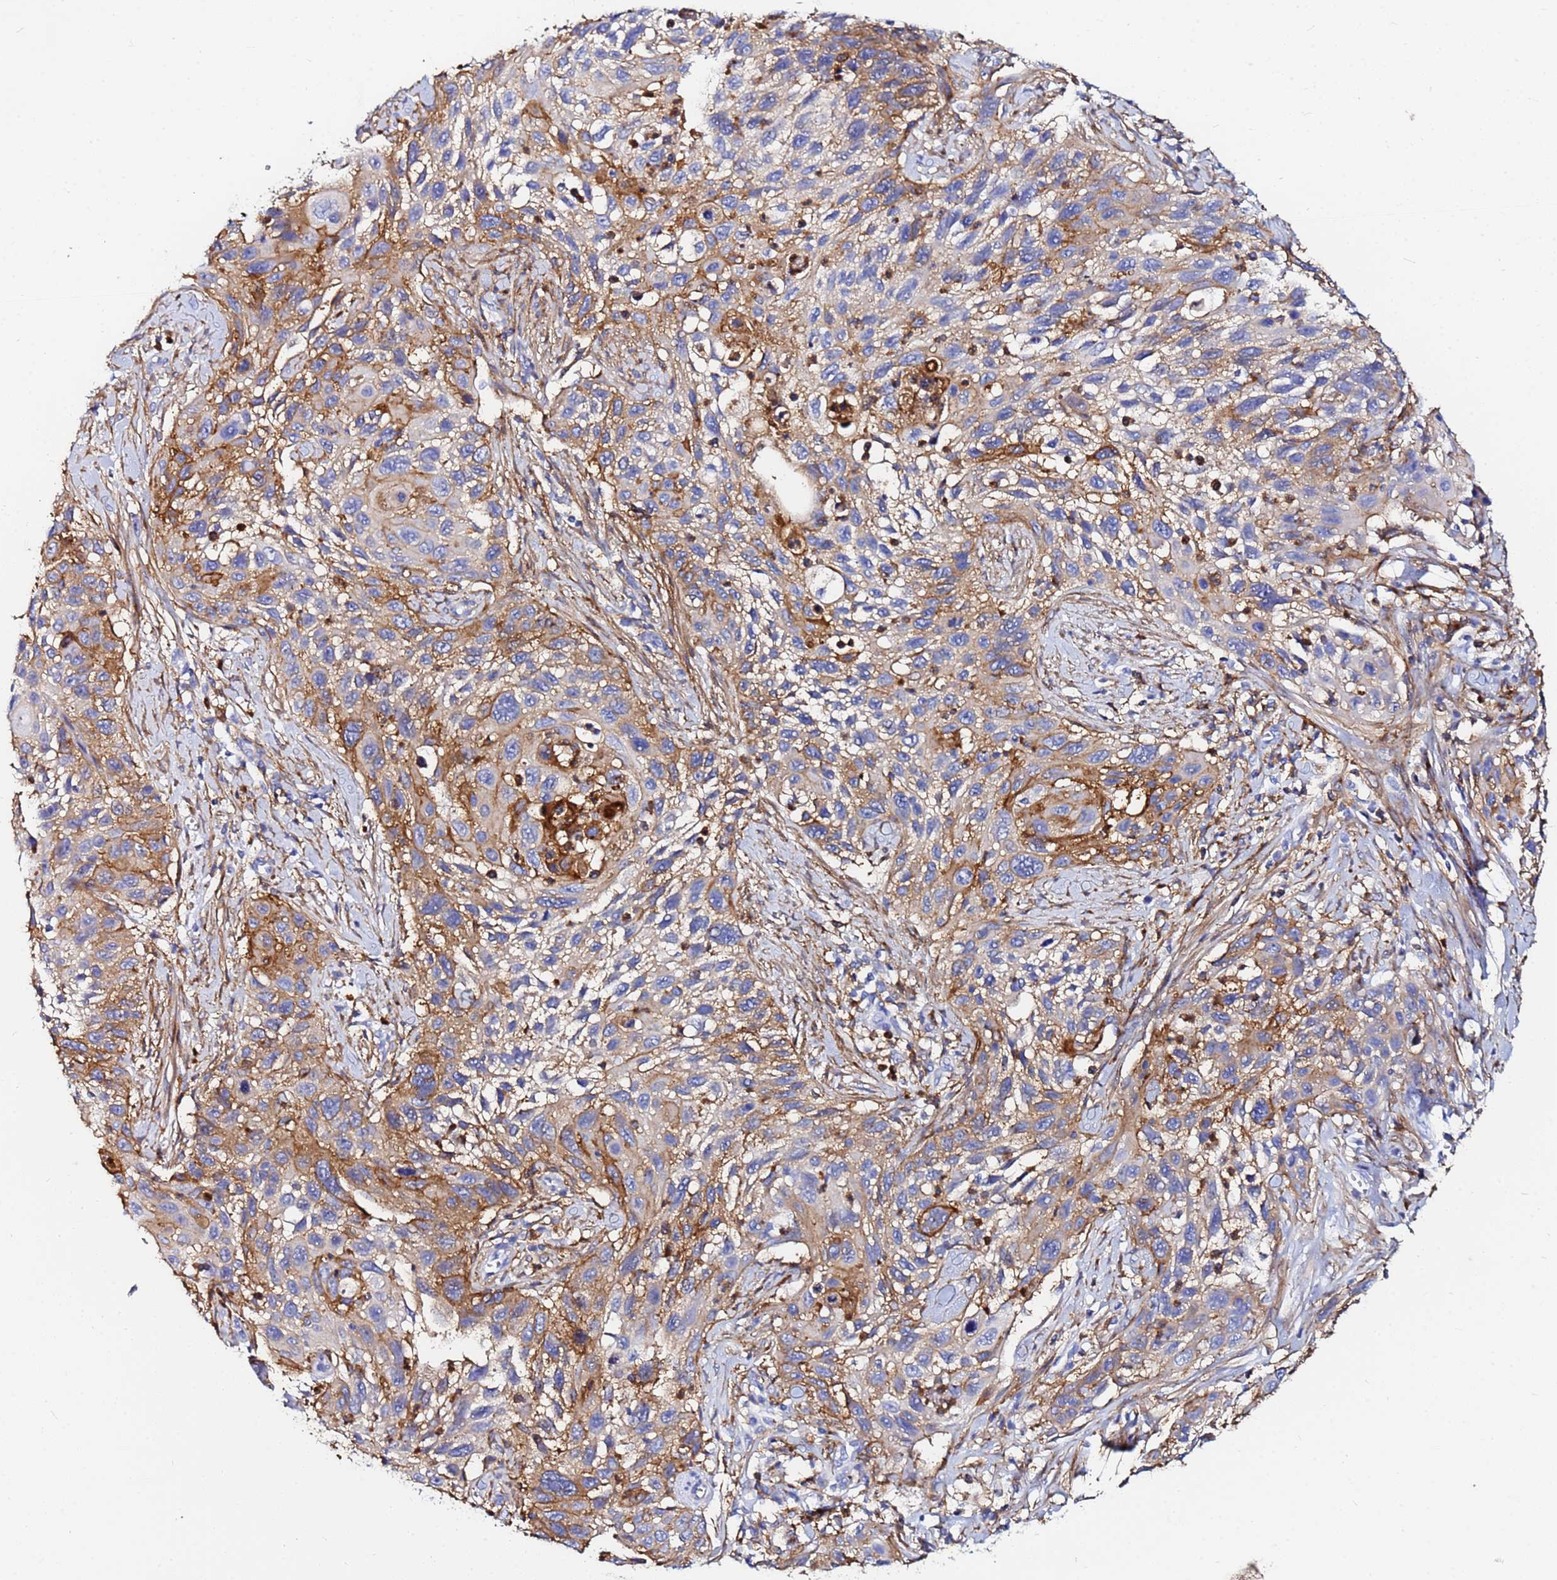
{"staining": {"intensity": "moderate", "quantity": ">75%", "location": "cytoplasmic/membranous"}, "tissue": "cervical cancer", "cell_type": "Tumor cells", "image_type": "cancer", "snomed": [{"axis": "morphology", "description": "Squamous cell carcinoma, NOS"}, {"axis": "topography", "description": "Cervix"}], "caption": "Human cervical squamous cell carcinoma stained with a brown dye shows moderate cytoplasmic/membranous positive positivity in about >75% of tumor cells.", "gene": "BASP1", "patient": {"sex": "female", "age": 70}}